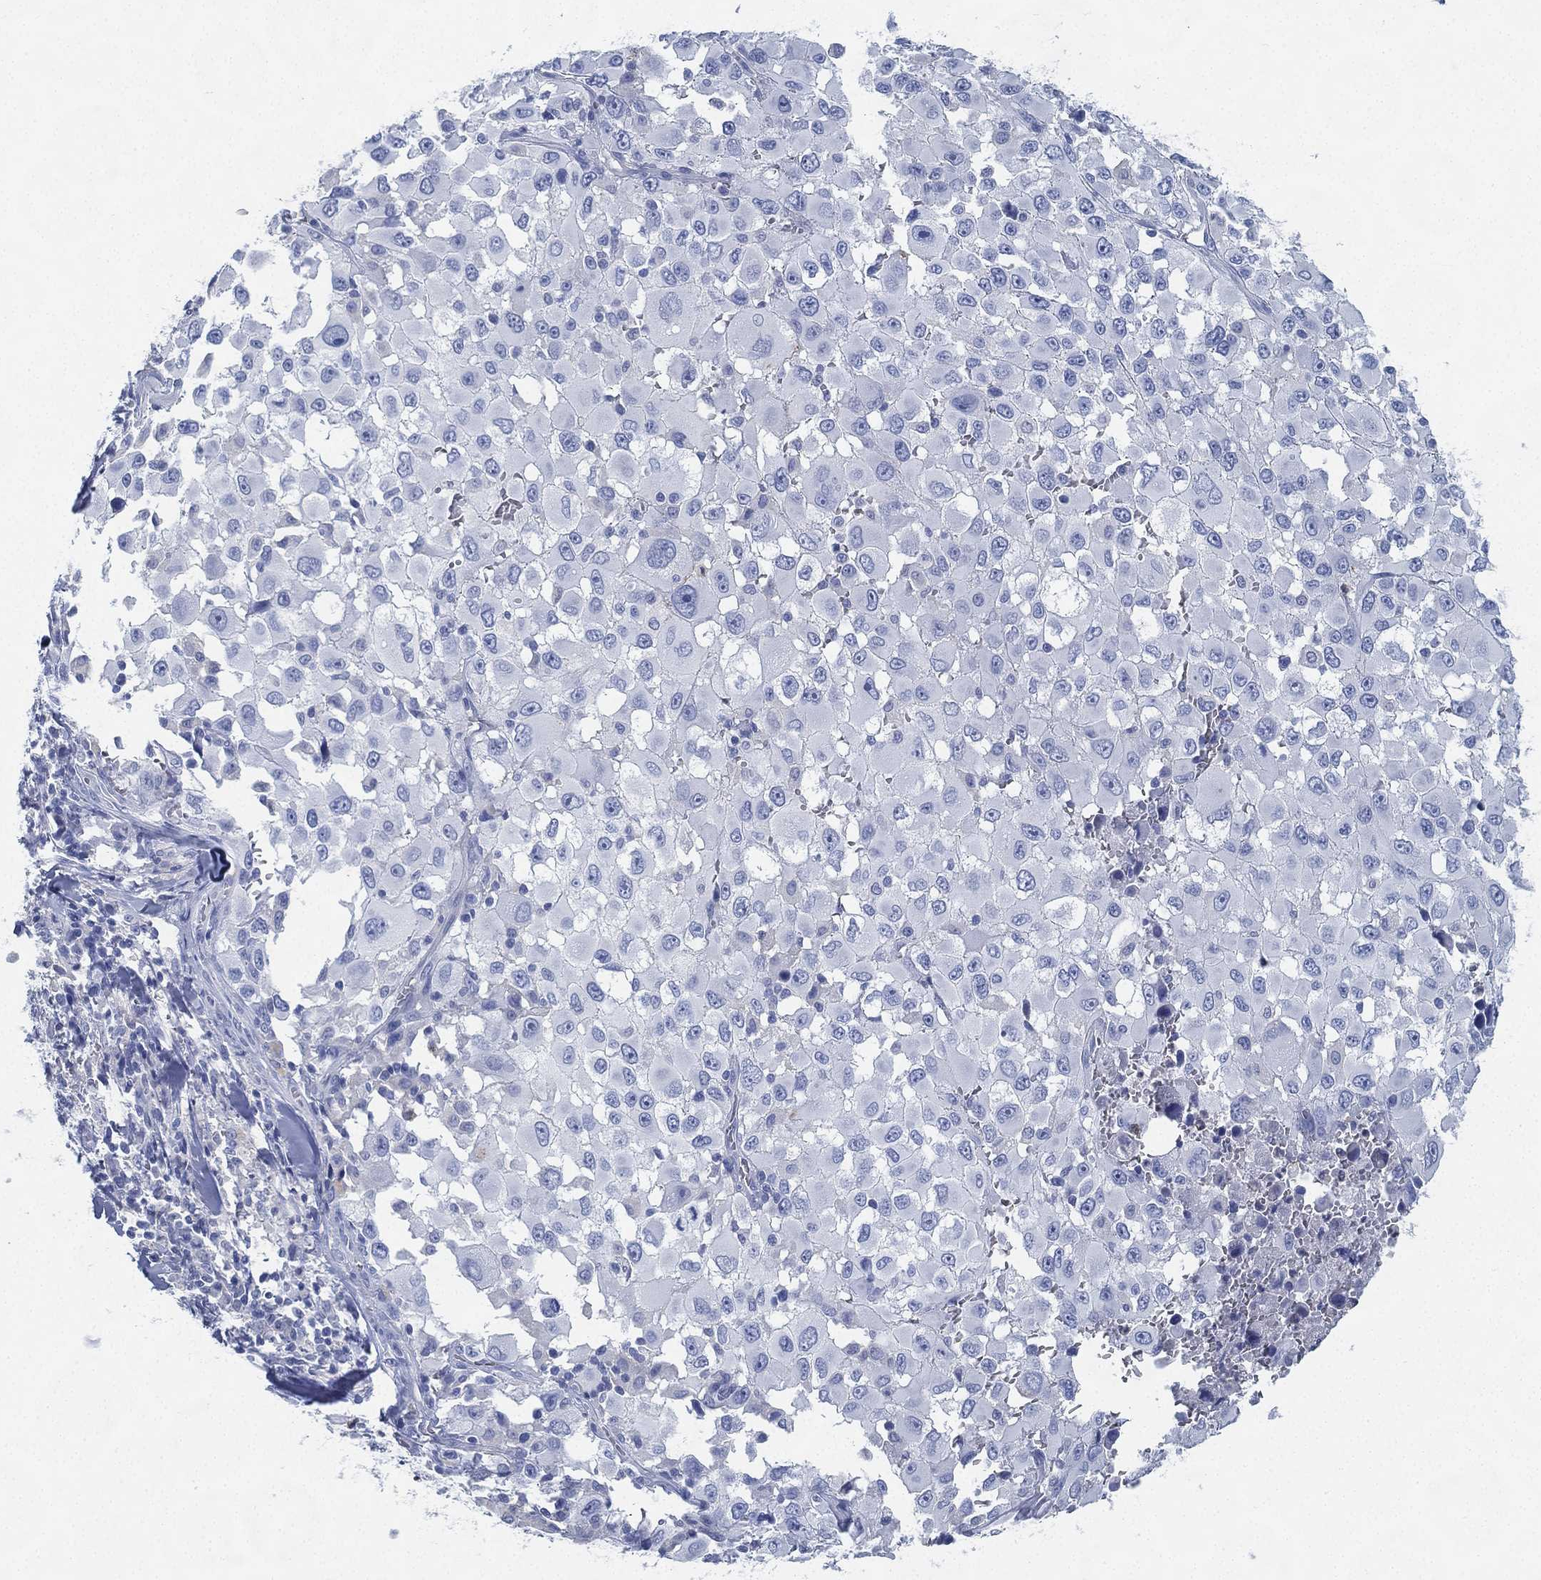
{"staining": {"intensity": "negative", "quantity": "none", "location": "none"}, "tissue": "melanoma", "cell_type": "Tumor cells", "image_type": "cancer", "snomed": [{"axis": "morphology", "description": "Malignant melanoma, Metastatic site"}, {"axis": "topography", "description": "Lymph node"}], "caption": "Micrograph shows no protein staining in tumor cells of malignant melanoma (metastatic site) tissue.", "gene": "DEFB121", "patient": {"sex": "male", "age": 50}}